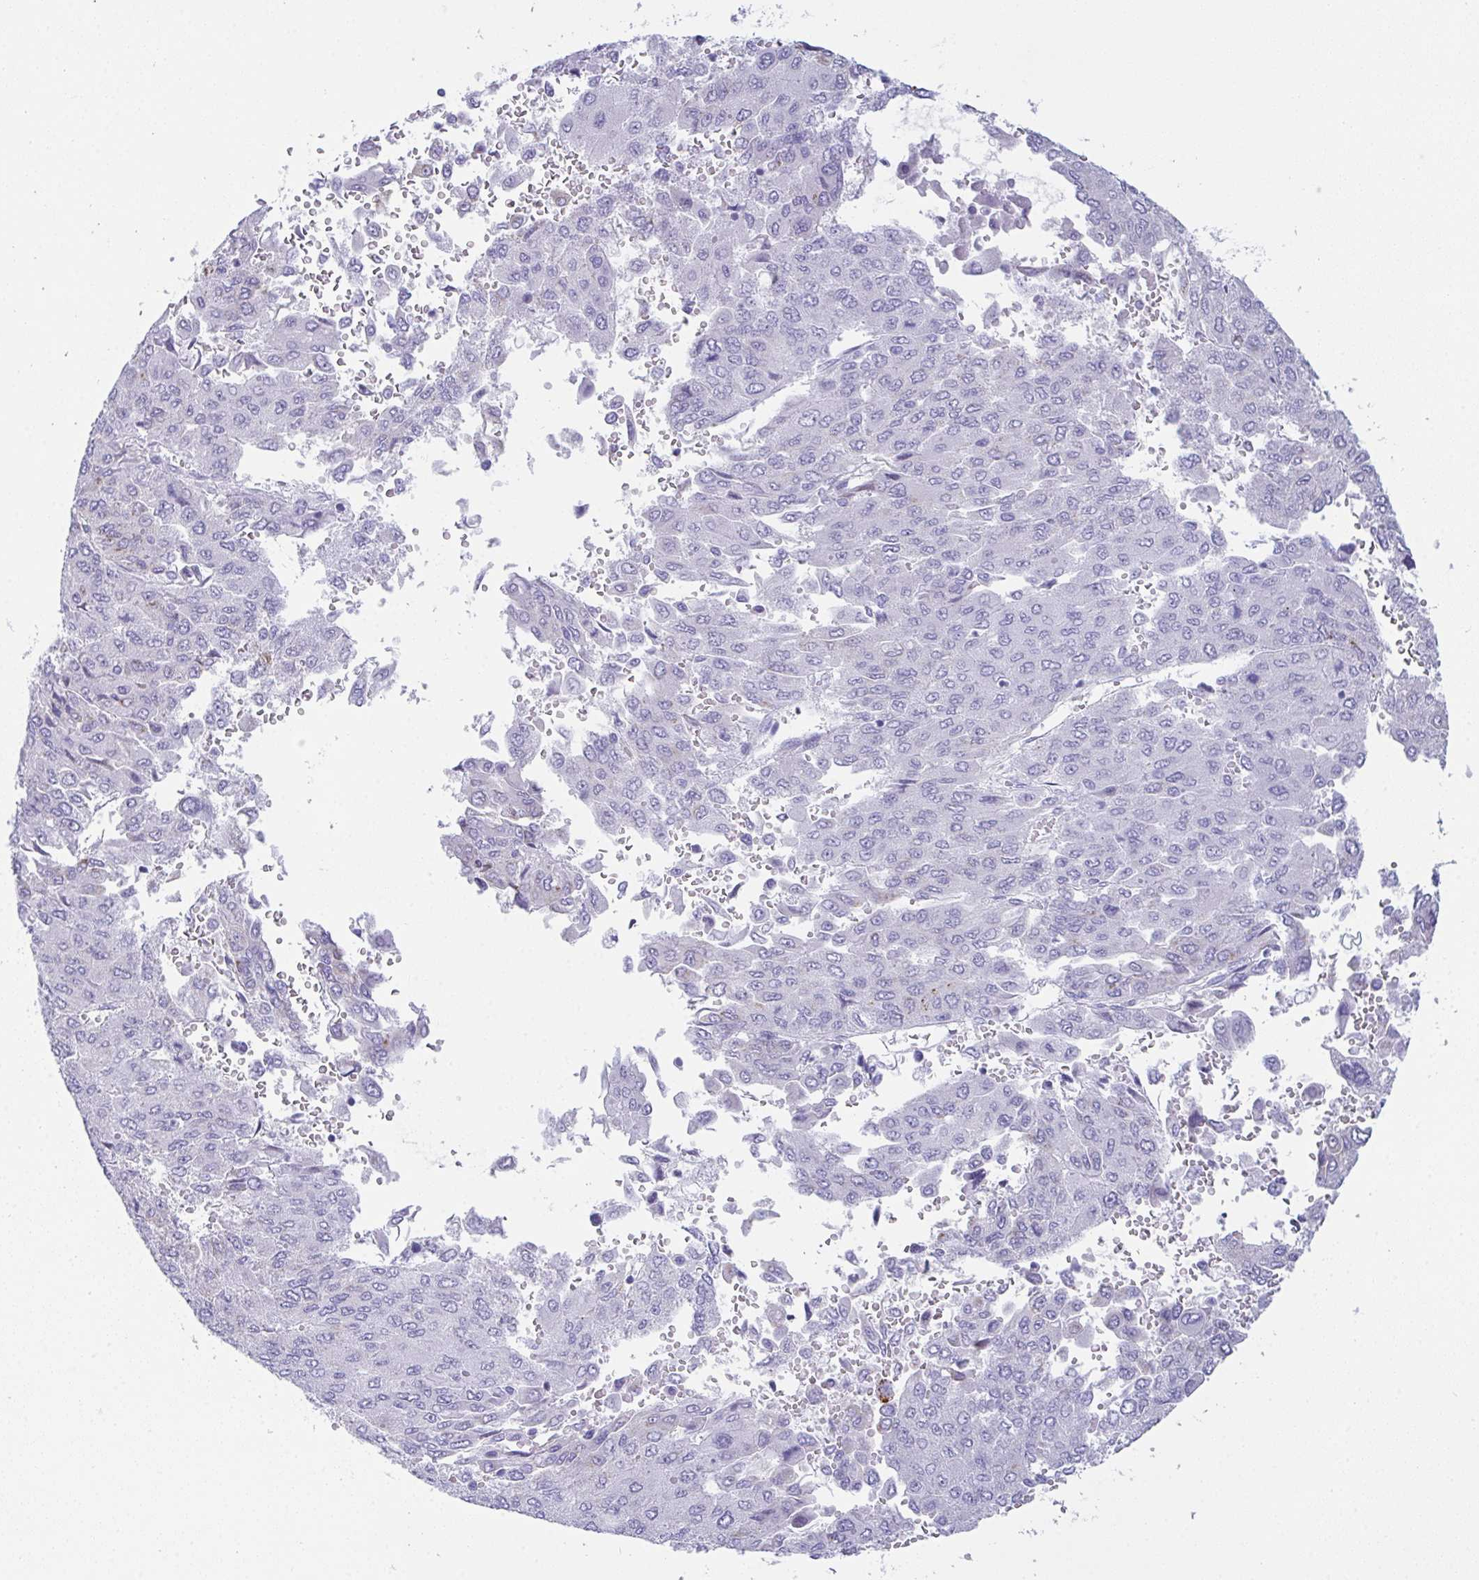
{"staining": {"intensity": "negative", "quantity": "none", "location": "none"}, "tissue": "liver cancer", "cell_type": "Tumor cells", "image_type": "cancer", "snomed": [{"axis": "morphology", "description": "Carcinoma, Hepatocellular, NOS"}, {"axis": "topography", "description": "Liver"}], "caption": "The IHC histopathology image has no significant expression in tumor cells of liver hepatocellular carcinoma tissue. (IHC, brightfield microscopy, high magnification).", "gene": "TEX19", "patient": {"sex": "female", "age": 41}}